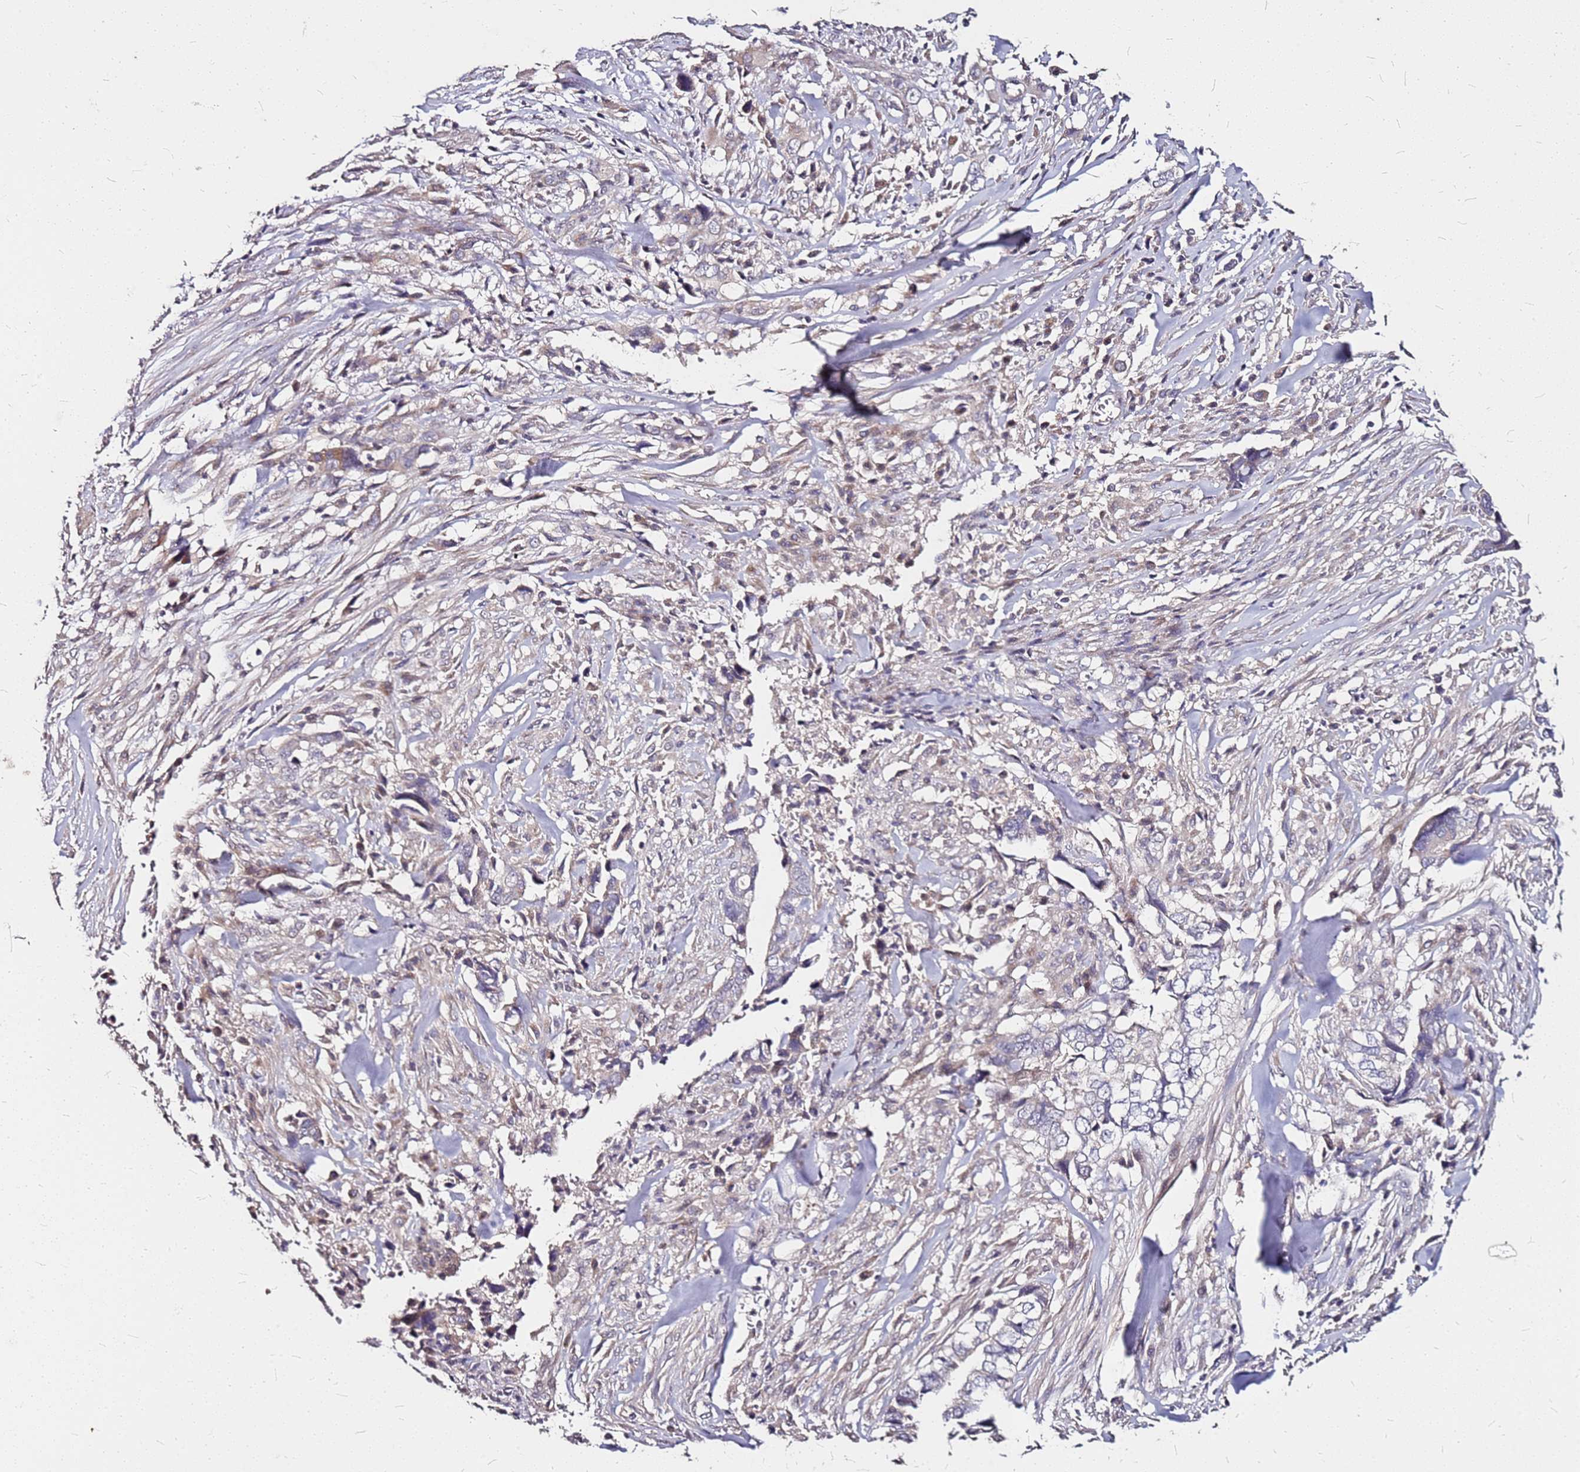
{"staining": {"intensity": "weak", "quantity": "<25%", "location": "cytoplasmic/membranous"}, "tissue": "liver cancer", "cell_type": "Tumor cells", "image_type": "cancer", "snomed": [{"axis": "morphology", "description": "Cholangiocarcinoma"}, {"axis": "topography", "description": "Liver"}], "caption": "Micrograph shows no significant protein positivity in tumor cells of liver cancer (cholangiocarcinoma). (IHC, brightfield microscopy, high magnification).", "gene": "DCDC2C", "patient": {"sex": "female", "age": 79}}